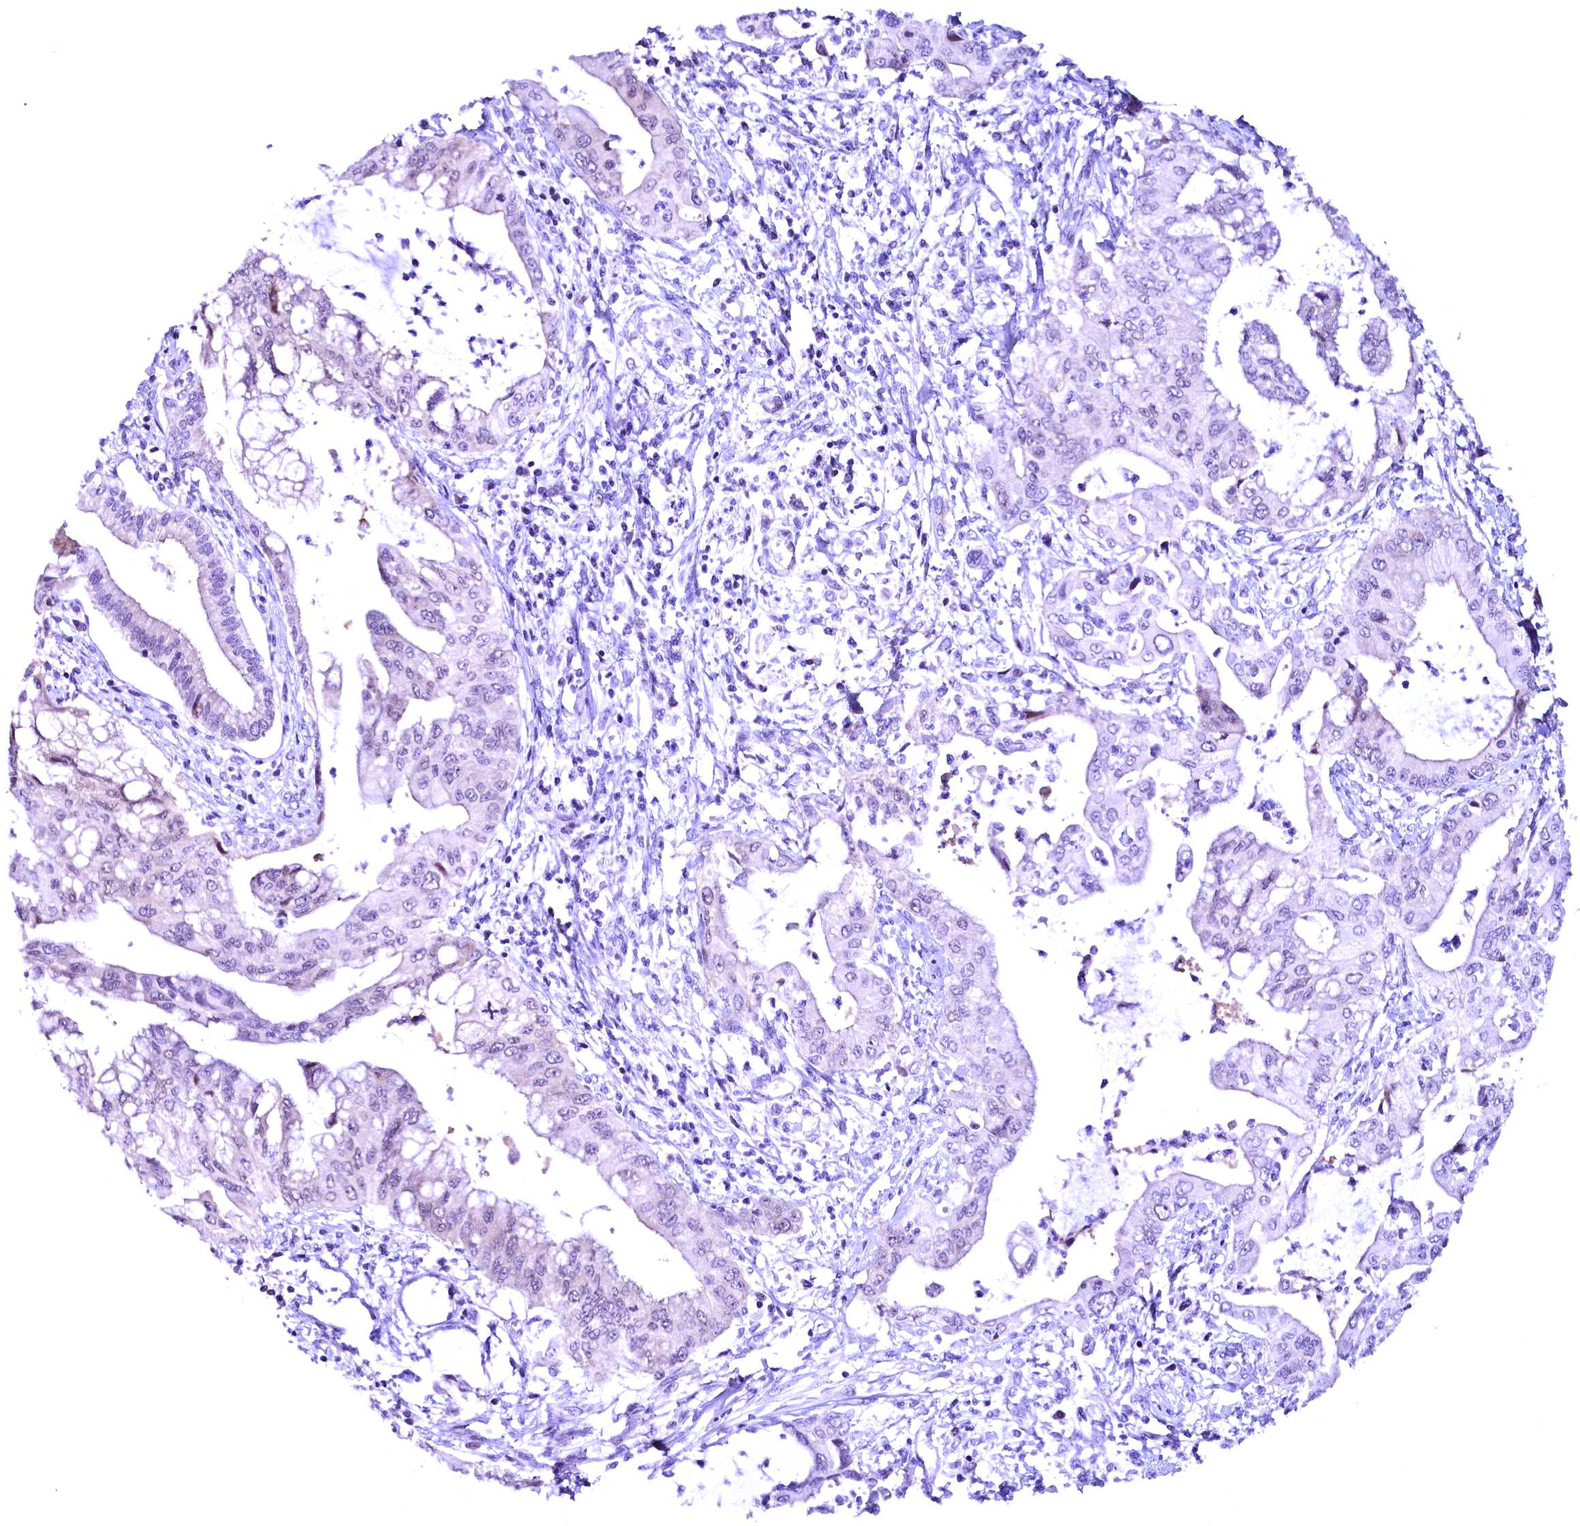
{"staining": {"intensity": "negative", "quantity": "none", "location": "none"}, "tissue": "pancreatic cancer", "cell_type": "Tumor cells", "image_type": "cancer", "snomed": [{"axis": "morphology", "description": "Adenocarcinoma, NOS"}, {"axis": "topography", "description": "Pancreas"}], "caption": "Immunohistochemistry photomicrograph of neoplastic tissue: human pancreatic cancer (adenocarcinoma) stained with DAB displays no significant protein staining in tumor cells.", "gene": "CCDC106", "patient": {"sex": "male", "age": 46}}